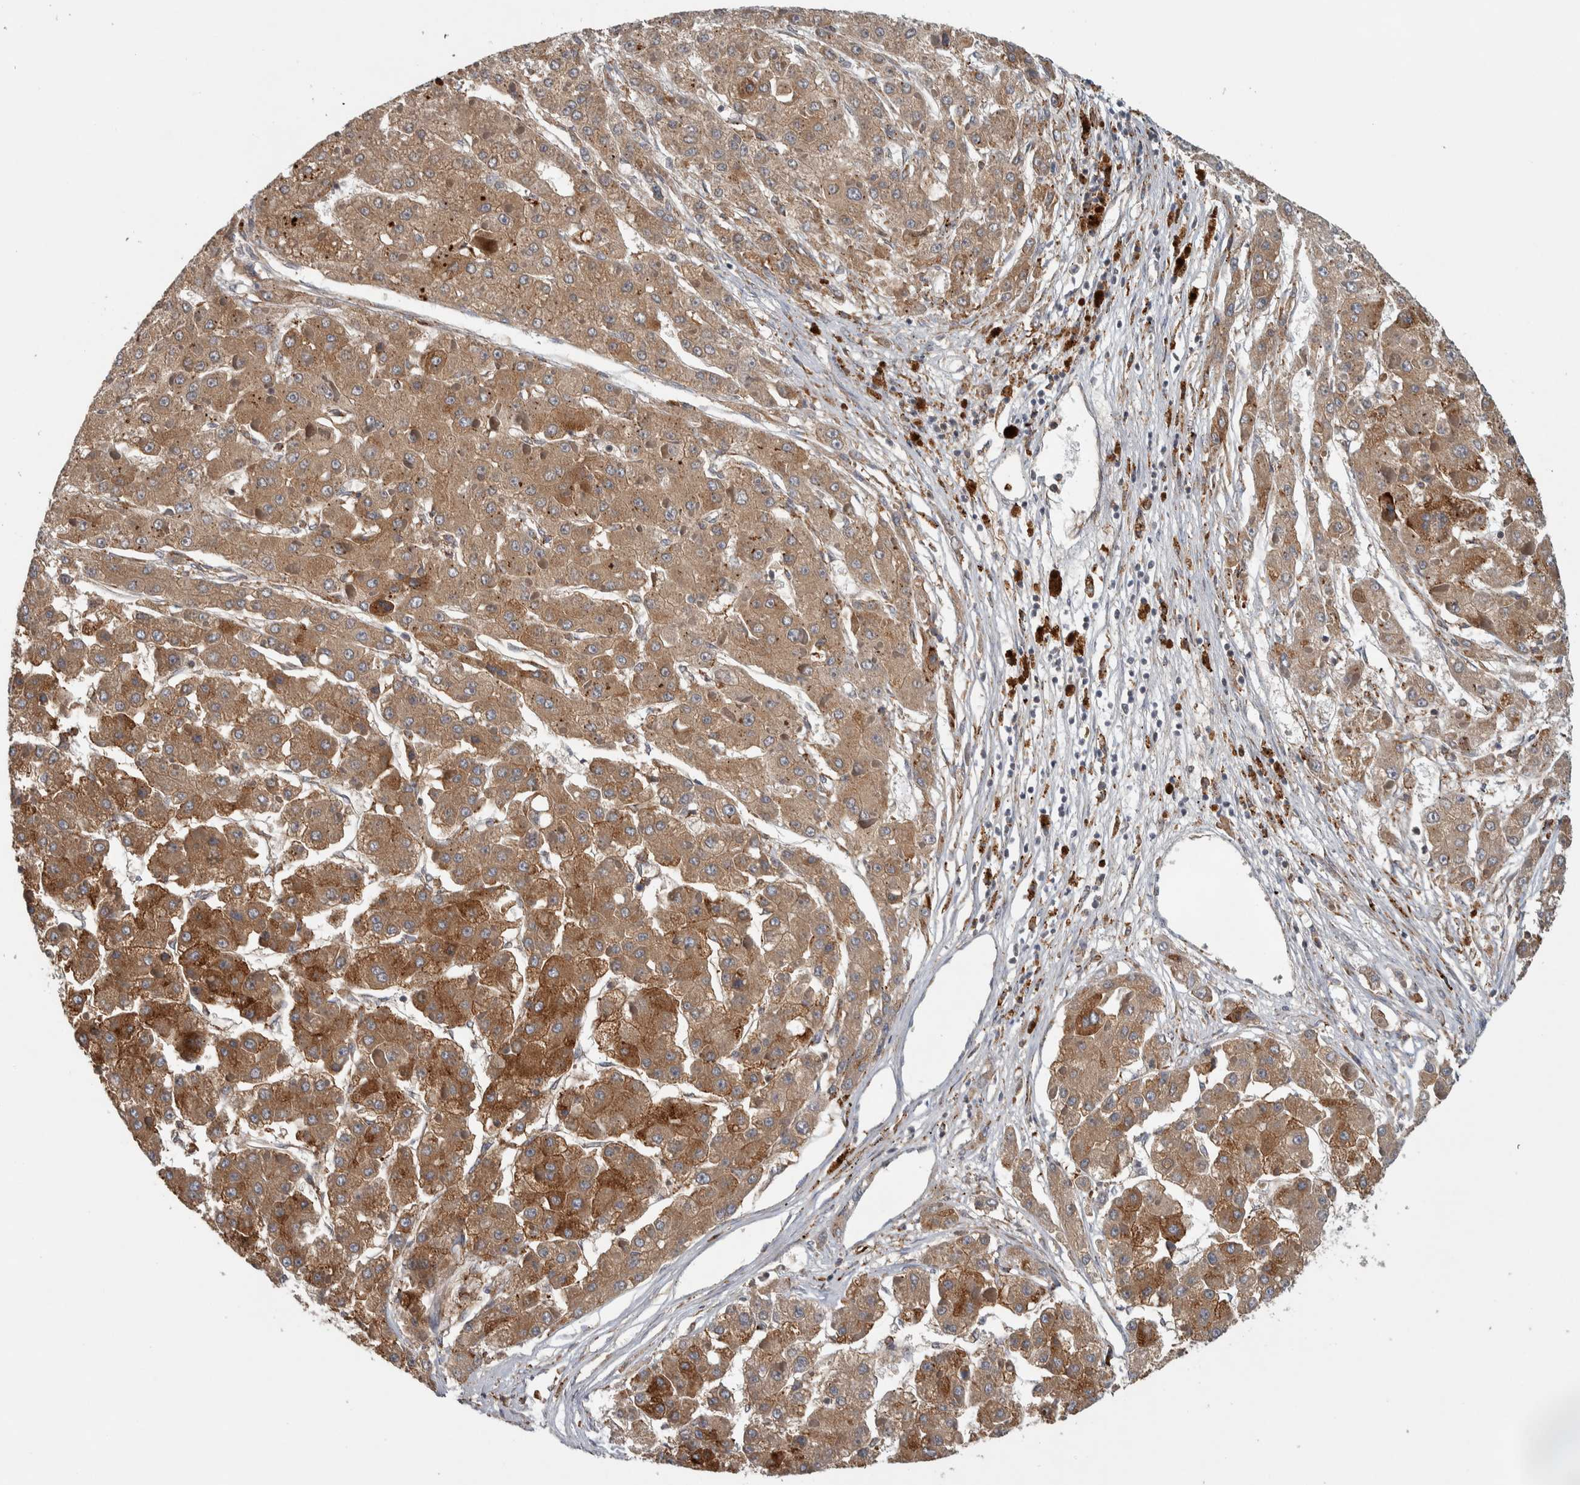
{"staining": {"intensity": "moderate", "quantity": ">75%", "location": "cytoplasmic/membranous"}, "tissue": "liver cancer", "cell_type": "Tumor cells", "image_type": "cancer", "snomed": [{"axis": "morphology", "description": "Carcinoma, Hepatocellular, NOS"}, {"axis": "topography", "description": "Liver"}], "caption": "High-power microscopy captured an IHC photomicrograph of liver cancer (hepatocellular carcinoma), revealing moderate cytoplasmic/membranous expression in about >75% of tumor cells.", "gene": "ADPRM", "patient": {"sex": "female", "age": 73}}